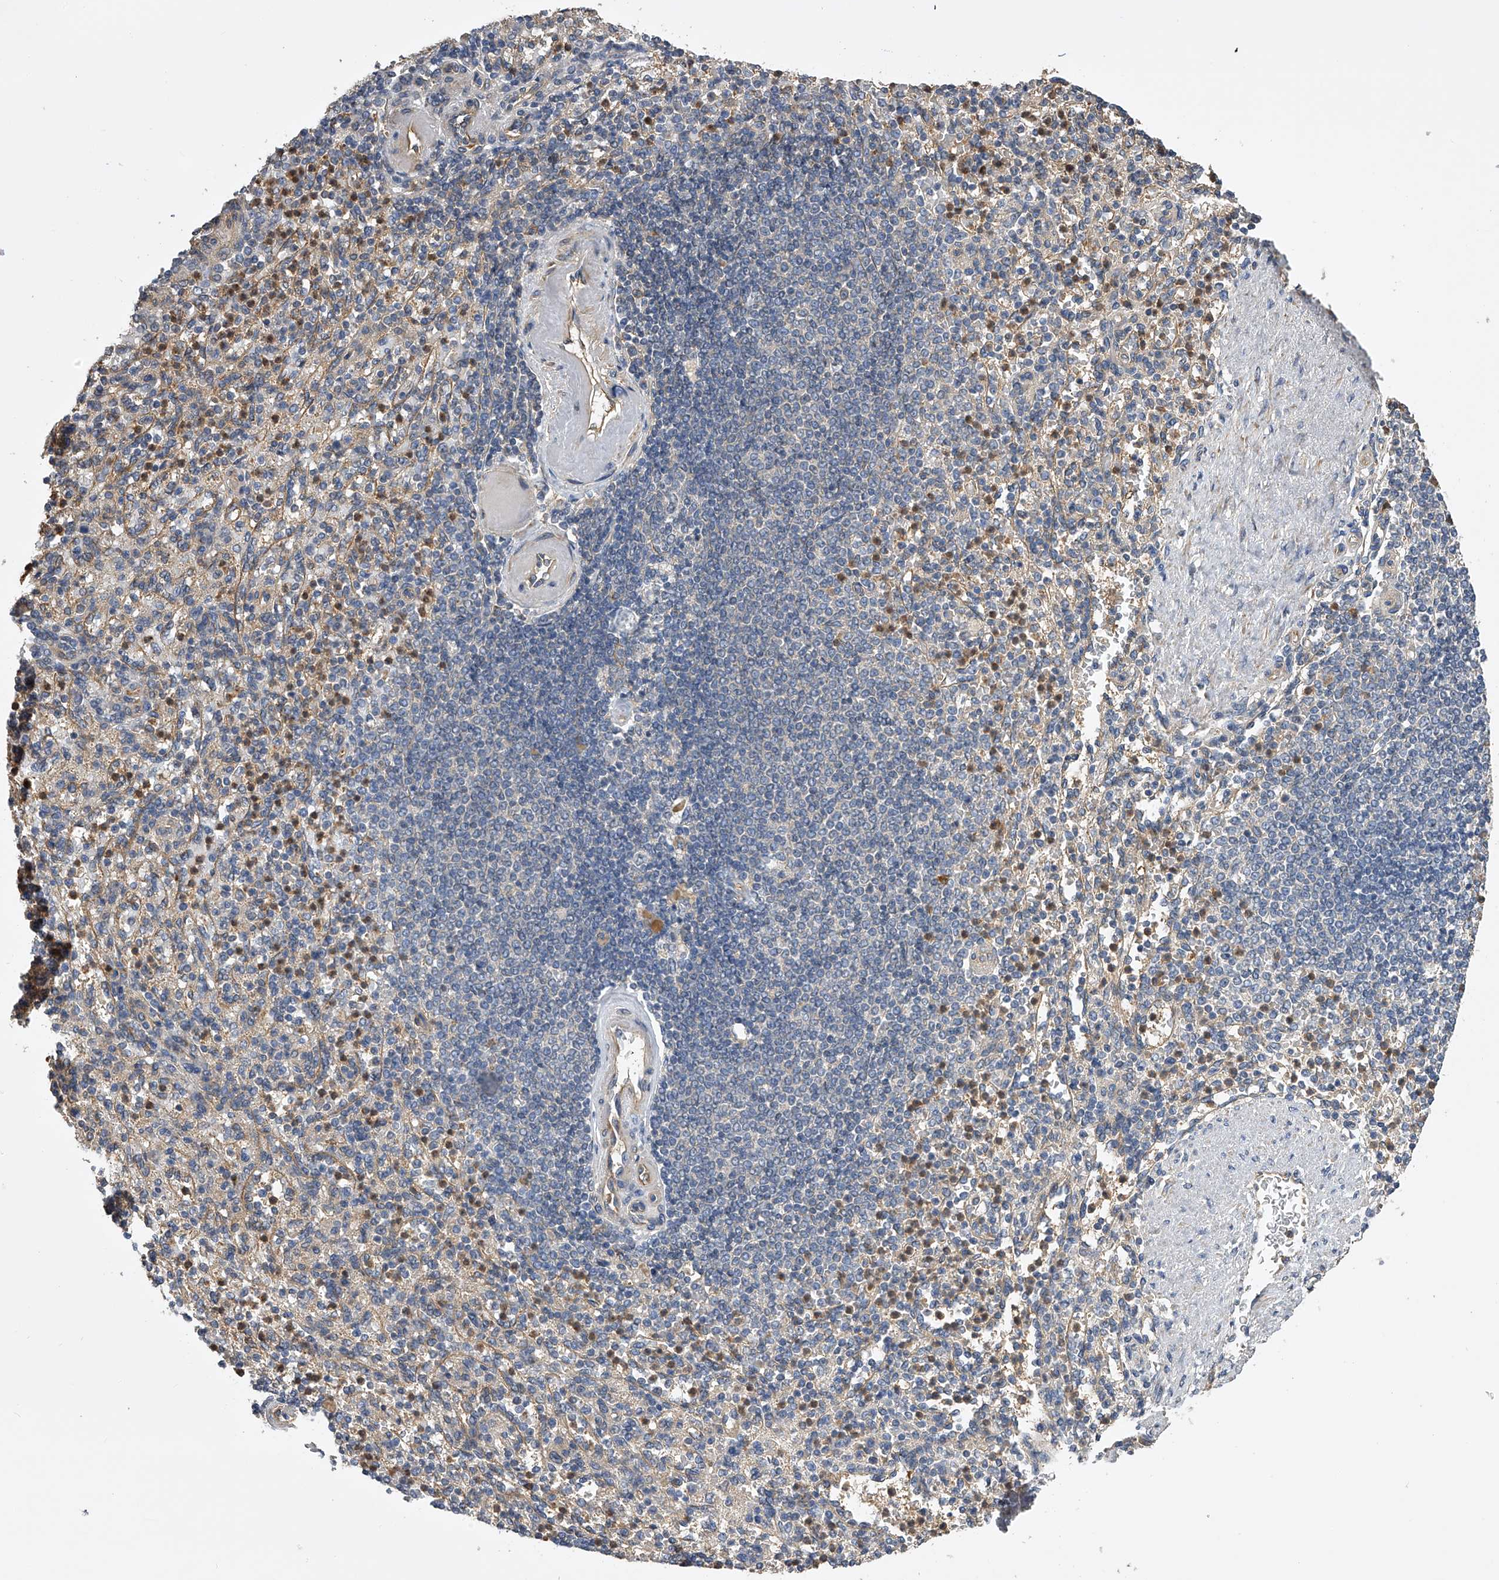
{"staining": {"intensity": "negative", "quantity": "none", "location": "none"}, "tissue": "spleen", "cell_type": "Cells in red pulp", "image_type": "normal", "snomed": [{"axis": "morphology", "description": "Normal tissue, NOS"}, {"axis": "topography", "description": "Spleen"}], "caption": "Histopathology image shows no significant protein positivity in cells in red pulp of normal spleen. (Immunohistochemistry, brightfield microscopy, high magnification).", "gene": "PTPRA", "patient": {"sex": "female", "age": 74}}